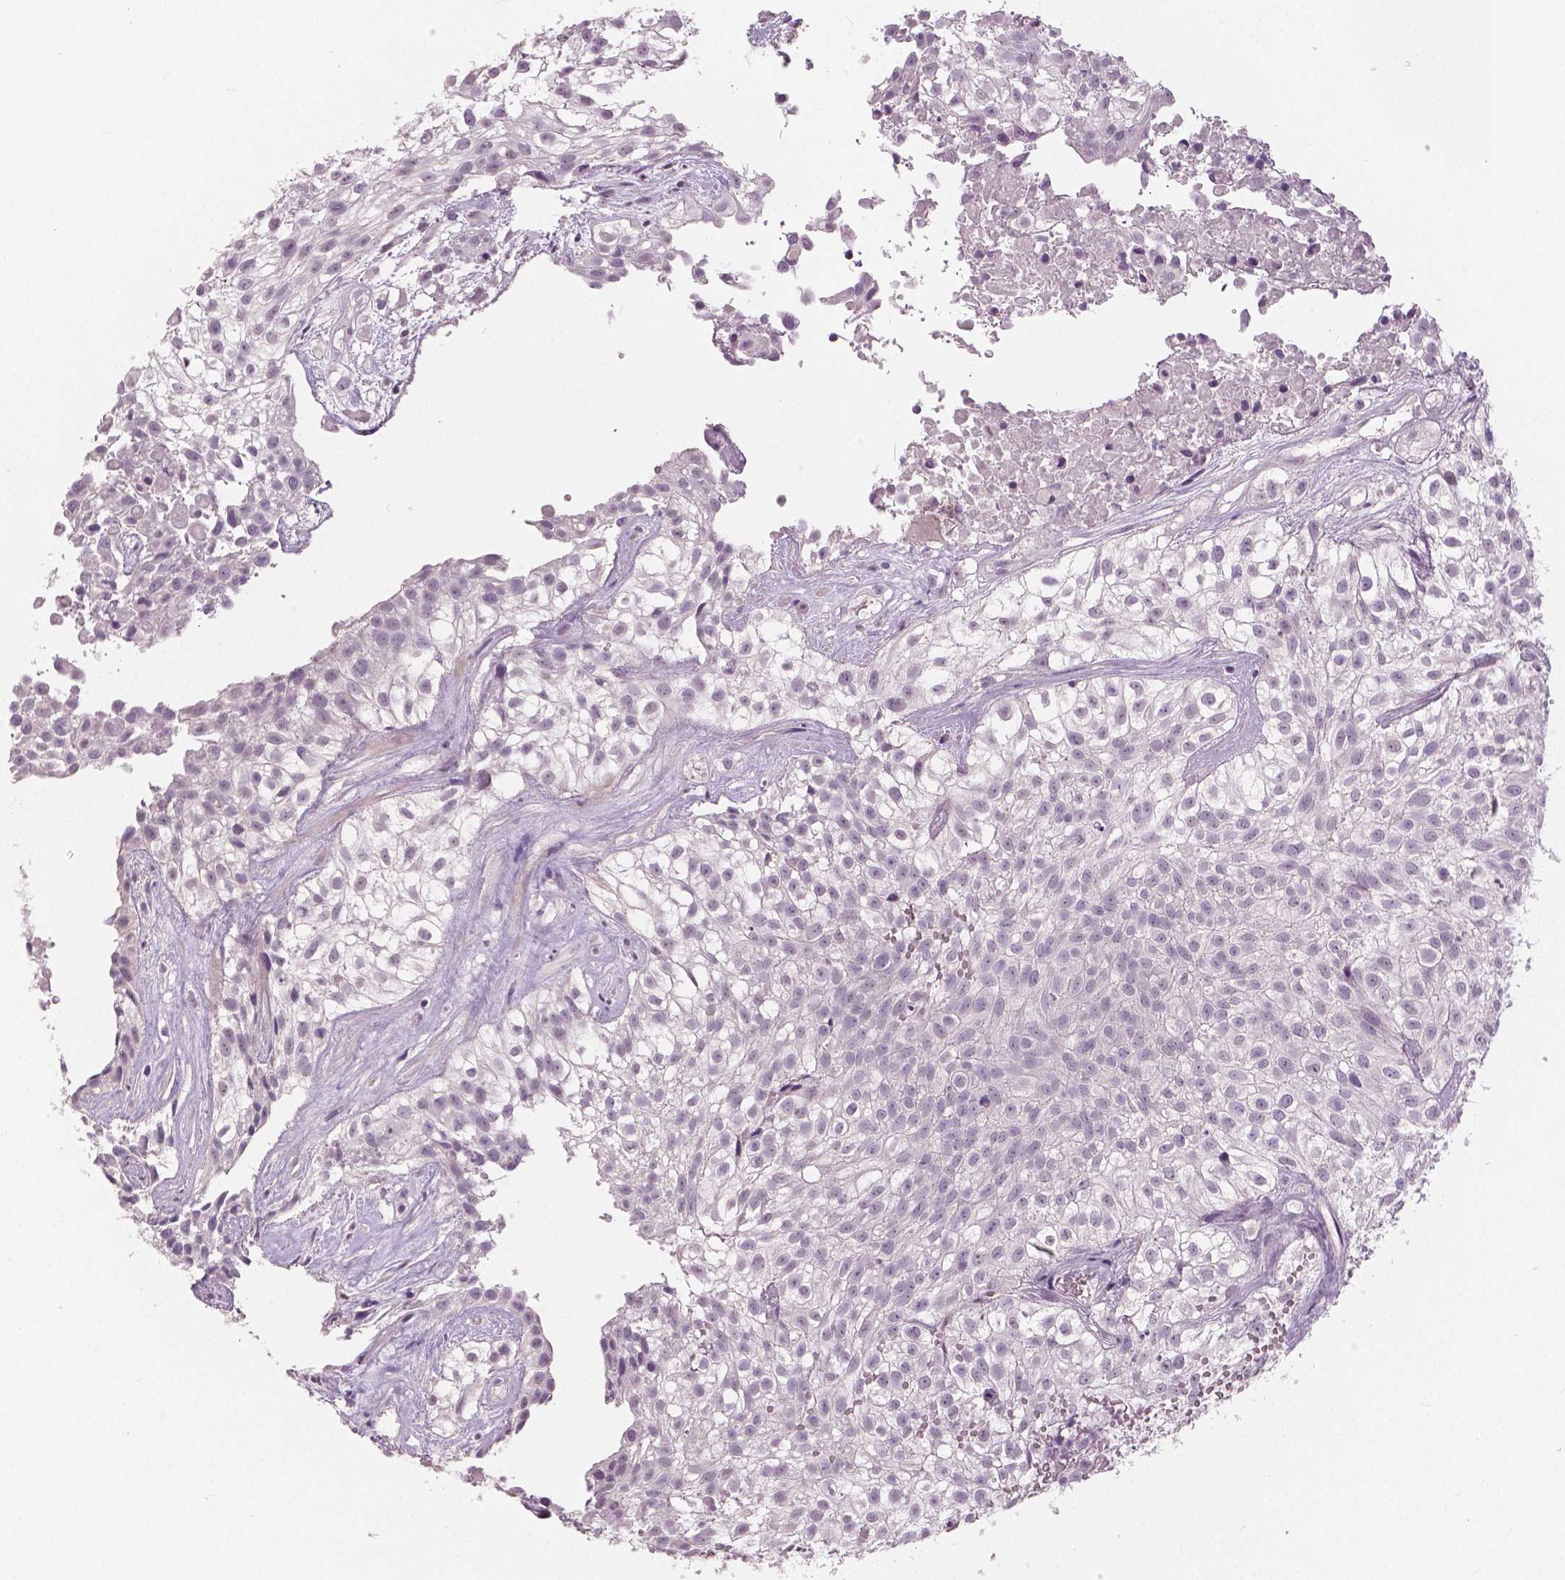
{"staining": {"intensity": "negative", "quantity": "none", "location": "none"}, "tissue": "urothelial cancer", "cell_type": "Tumor cells", "image_type": "cancer", "snomed": [{"axis": "morphology", "description": "Urothelial carcinoma, High grade"}, {"axis": "topography", "description": "Urinary bladder"}], "caption": "Tumor cells are negative for brown protein staining in high-grade urothelial carcinoma. (Stains: DAB IHC with hematoxylin counter stain, Microscopy: brightfield microscopy at high magnification).", "gene": "NECAB1", "patient": {"sex": "male", "age": 56}}